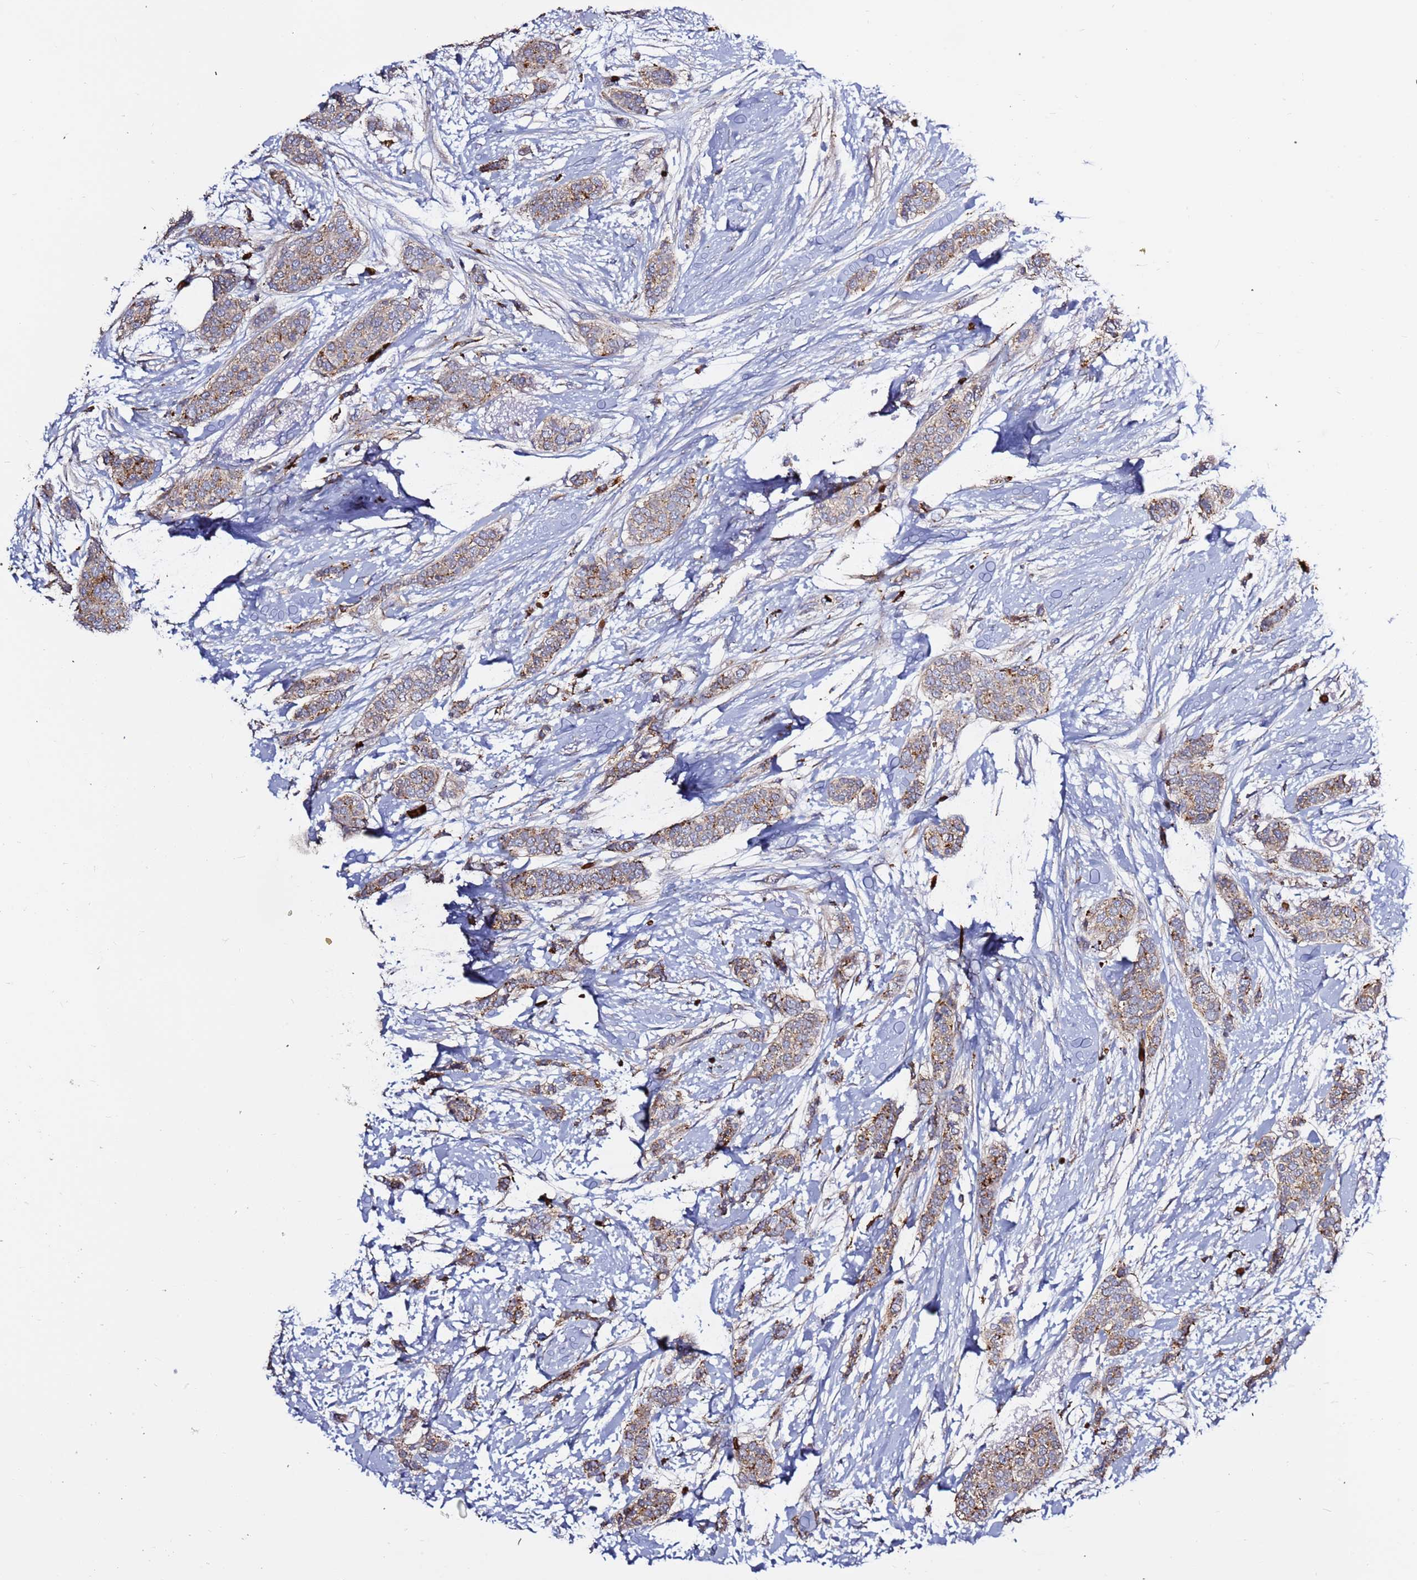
{"staining": {"intensity": "moderate", "quantity": ">75%", "location": "cytoplasmic/membranous"}, "tissue": "breast cancer", "cell_type": "Tumor cells", "image_type": "cancer", "snomed": [{"axis": "morphology", "description": "Duct carcinoma"}, {"axis": "topography", "description": "Breast"}], "caption": "Immunohistochemical staining of human intraductal carcinoma (breast) shows medium levels of moderate cytoplasmic/membranous expression in about >75% of tumor cells.", "gene": "VPS36", "patient": {"sex": "female", "age": 72}}